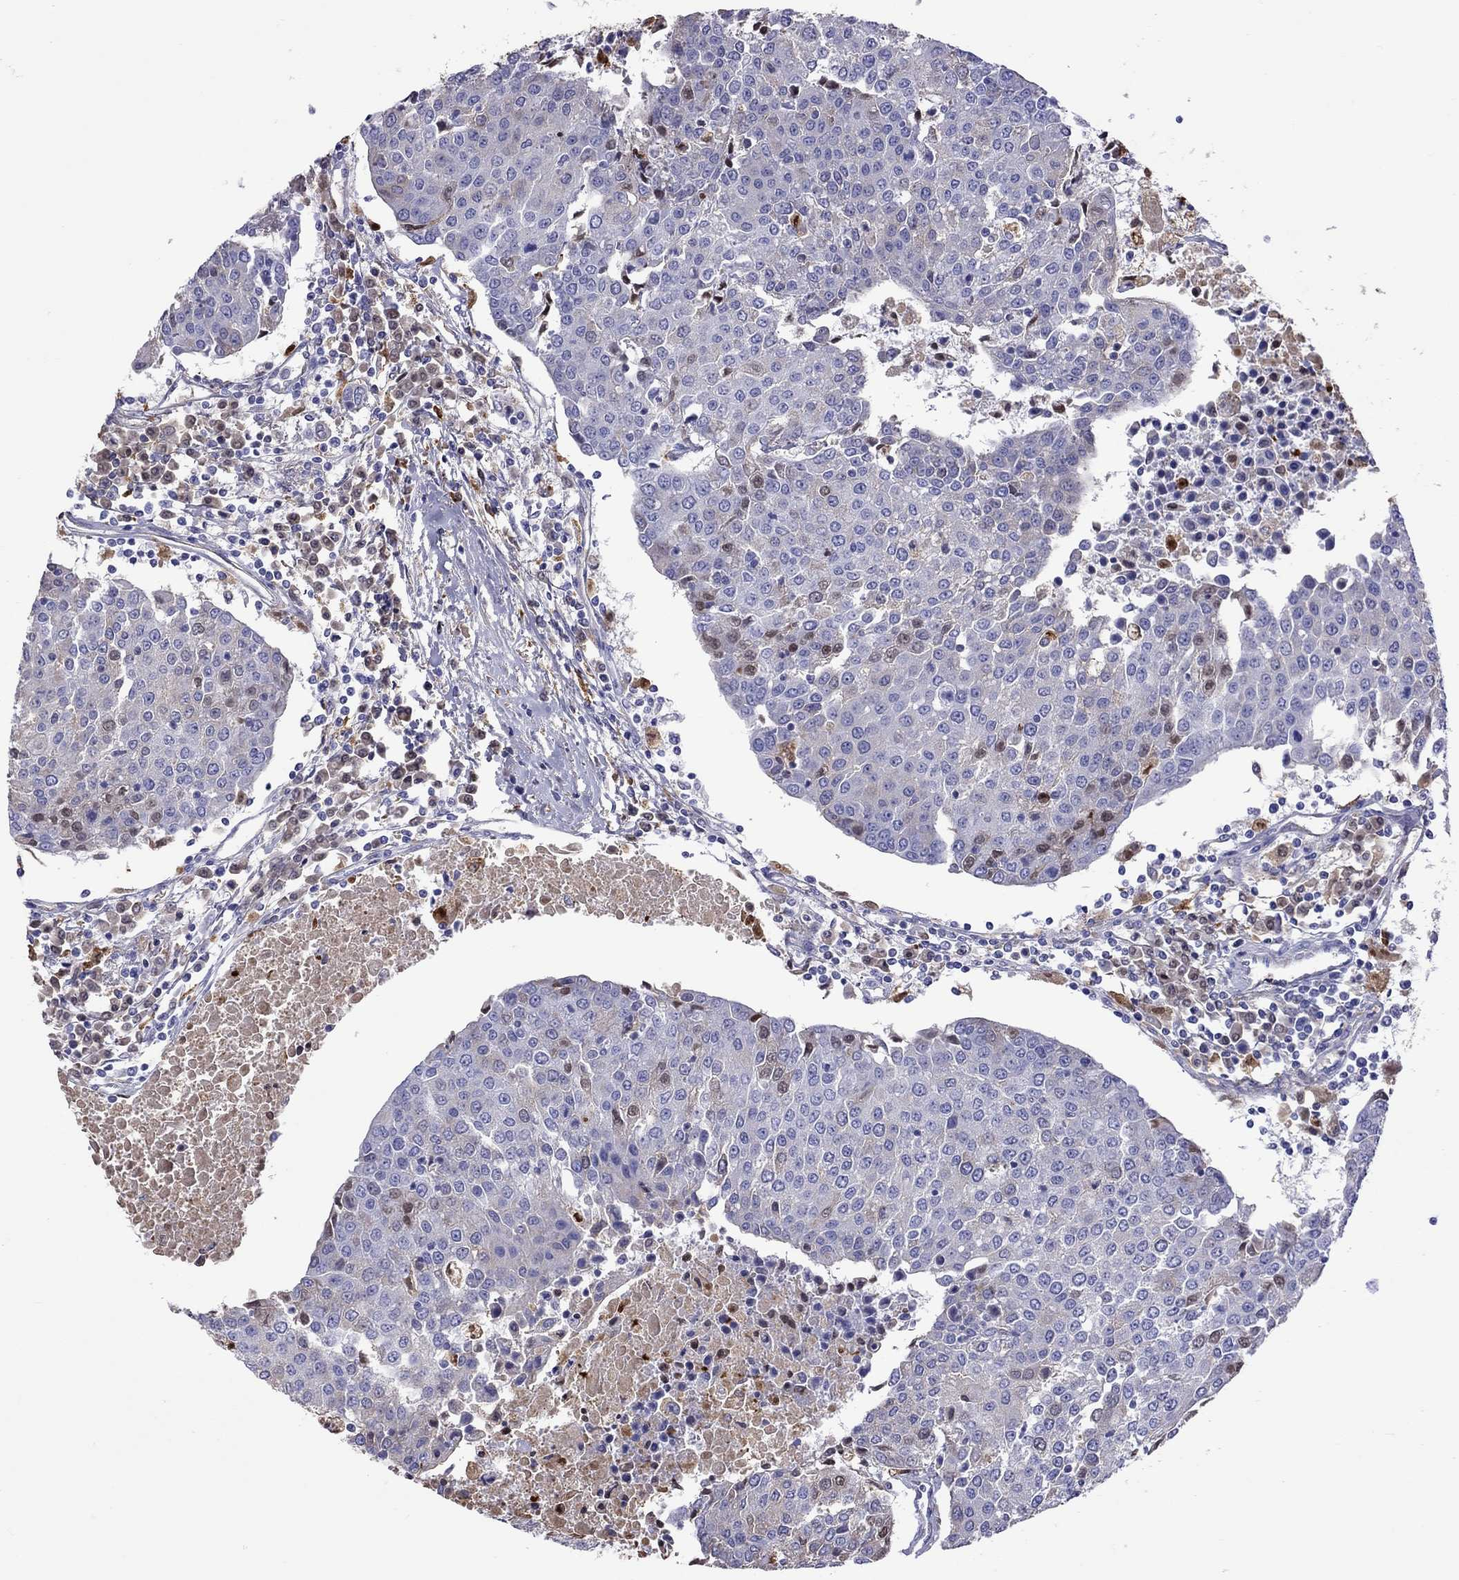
{"staining": {"intensity": "weak", "quantity": "25%-75%", "location": "cytoplasmic/membranous"}, "tissue": "urothelial cancer", "cell_type": "Tumor cells", "image_type": "cancer", "snomed": [{"axis": "morphology", "description": "Urothelial carcinoma, High grade"}, {"axis": "topography", "description": "Urinary bladder"}], "caption": "Urothelial cancer stained for a protein displays weak cytoplasmic/membranous positivity in tumor cells.", "gene": "SERPINA3", "patient": {"sex": "female", "age": 85}}